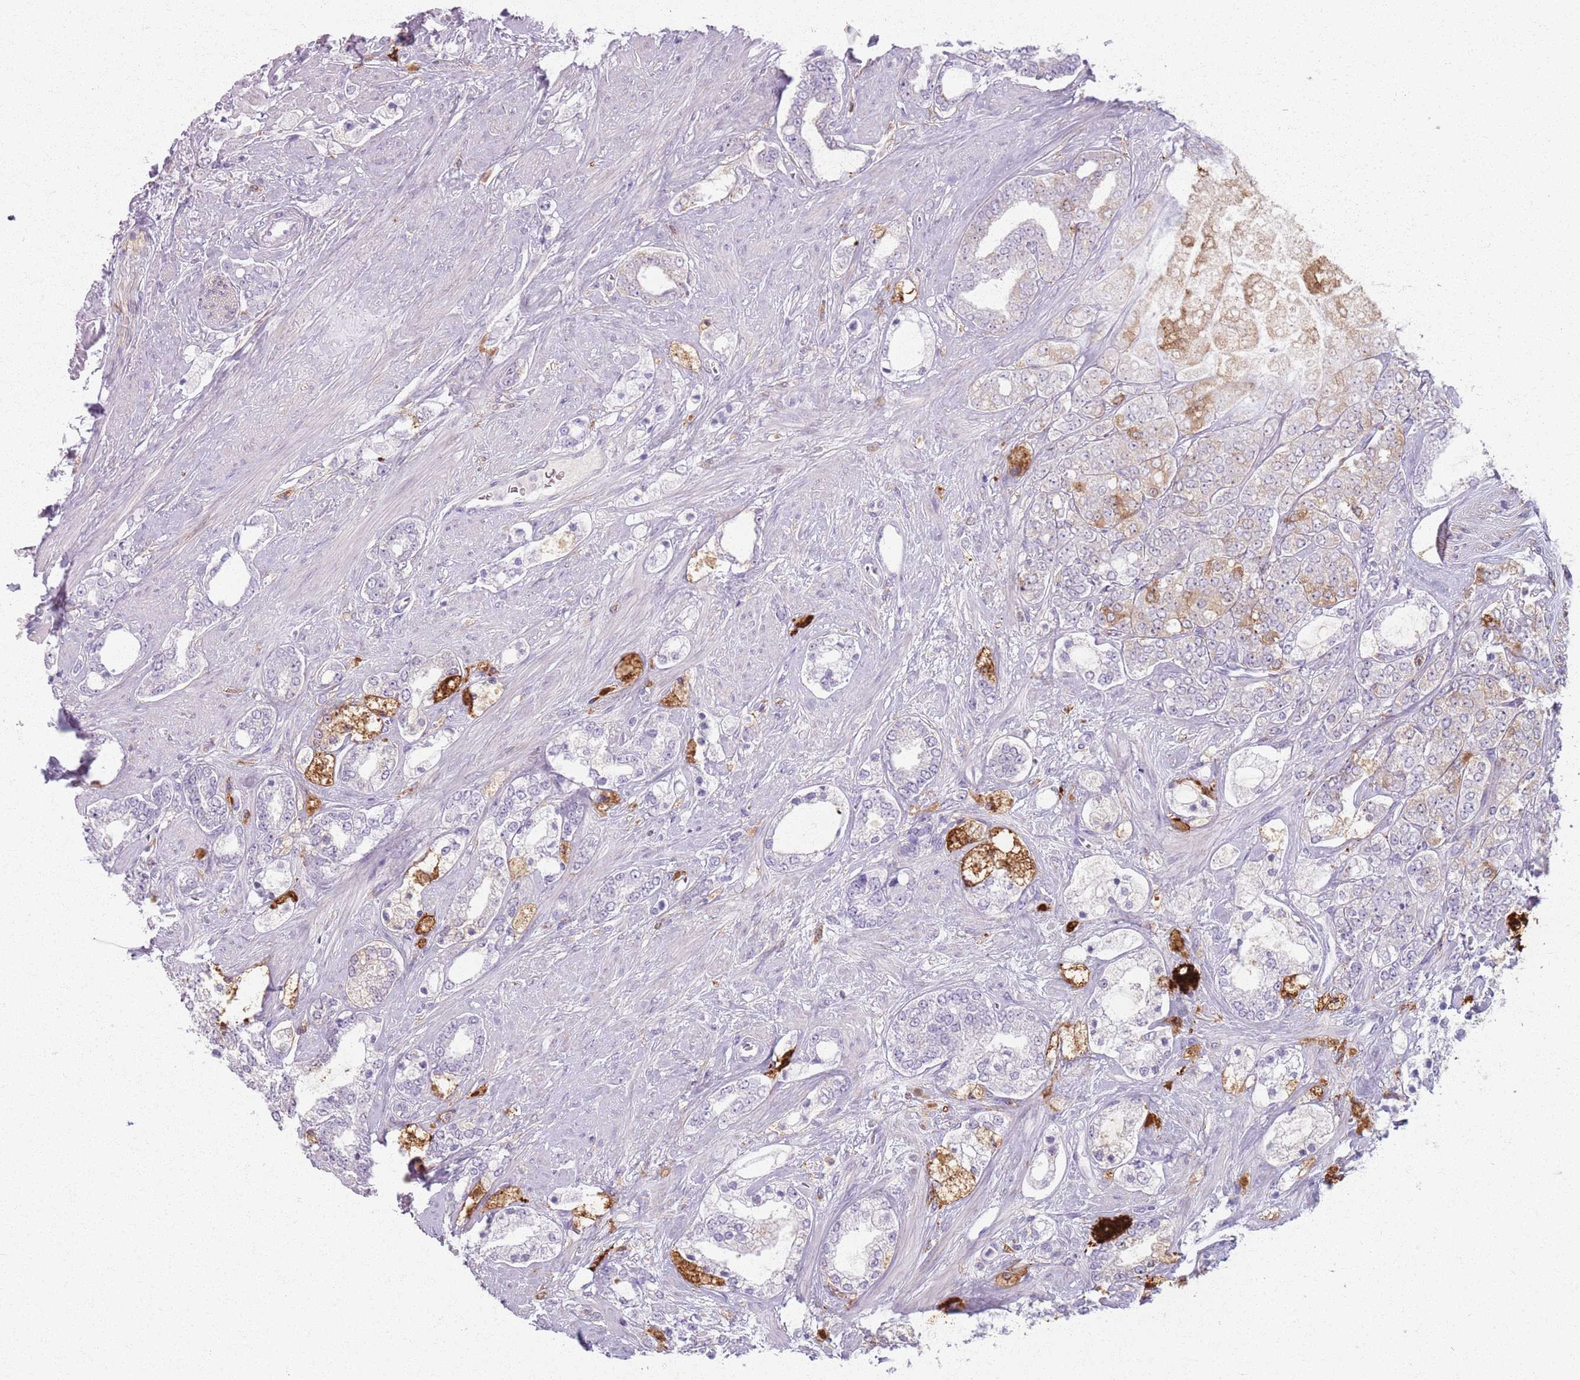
{"staining": {"intensity": "weak", "quantity": "<25%", "location": "cytoplasmic/membranous"}, "tissue": "prostate cancer", "cell_type": "Tumor cells", "image_type": "cancer", "snomed": [{"axis": "morphology", "description": "Adenocarcinoma, High grade"}, {"axis": "topography", "description": "Prostate"}], "caption": "Immunohistochemistry image of human prostate cancer (adenocarcinoma (high-grade)) stained for a protein (brown), which exhibits no expression in tumor cells.", "gene": "GDPGP1", "patient": {"sex": "male", "age": 64}}